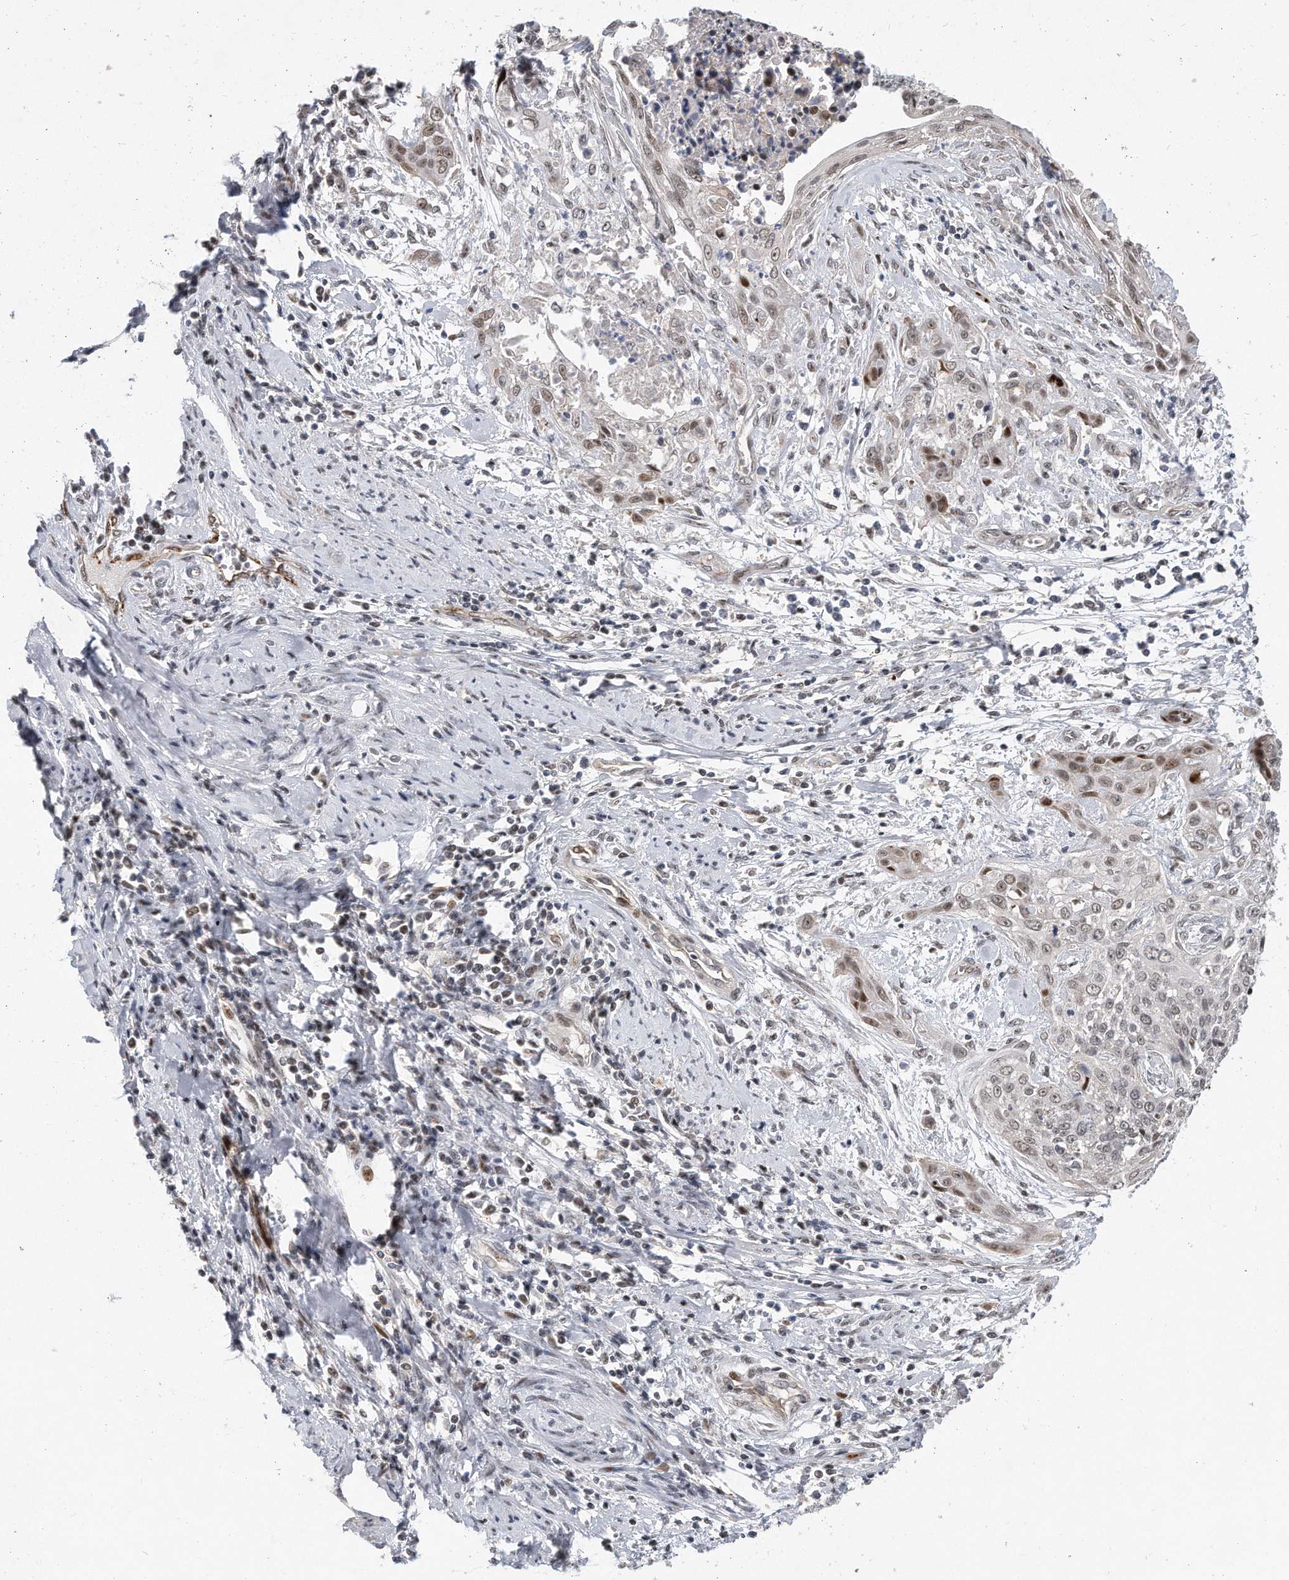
{"staining": {"intensity": "weak", "quantity": "25%-75%", "location": "nuclear"}, "tissue": "cervical cancer", "cell_type": "Tumor cells", "image_type": "cancer", "snomed": [{"axis": "morphology", "description": "Squamous cell carcinoma, NOS"}, {"axis": "topography", "description": "Cervix"}], "caption": "An immunohistochemistry photomicrograph of neoplastic tissue is shown. Protein staining in brown labels weak nuclear positivity in cervical cancer within tumor cells.", "gene": "PGBD2", "patient": {"sex": "female", "age": 55}}